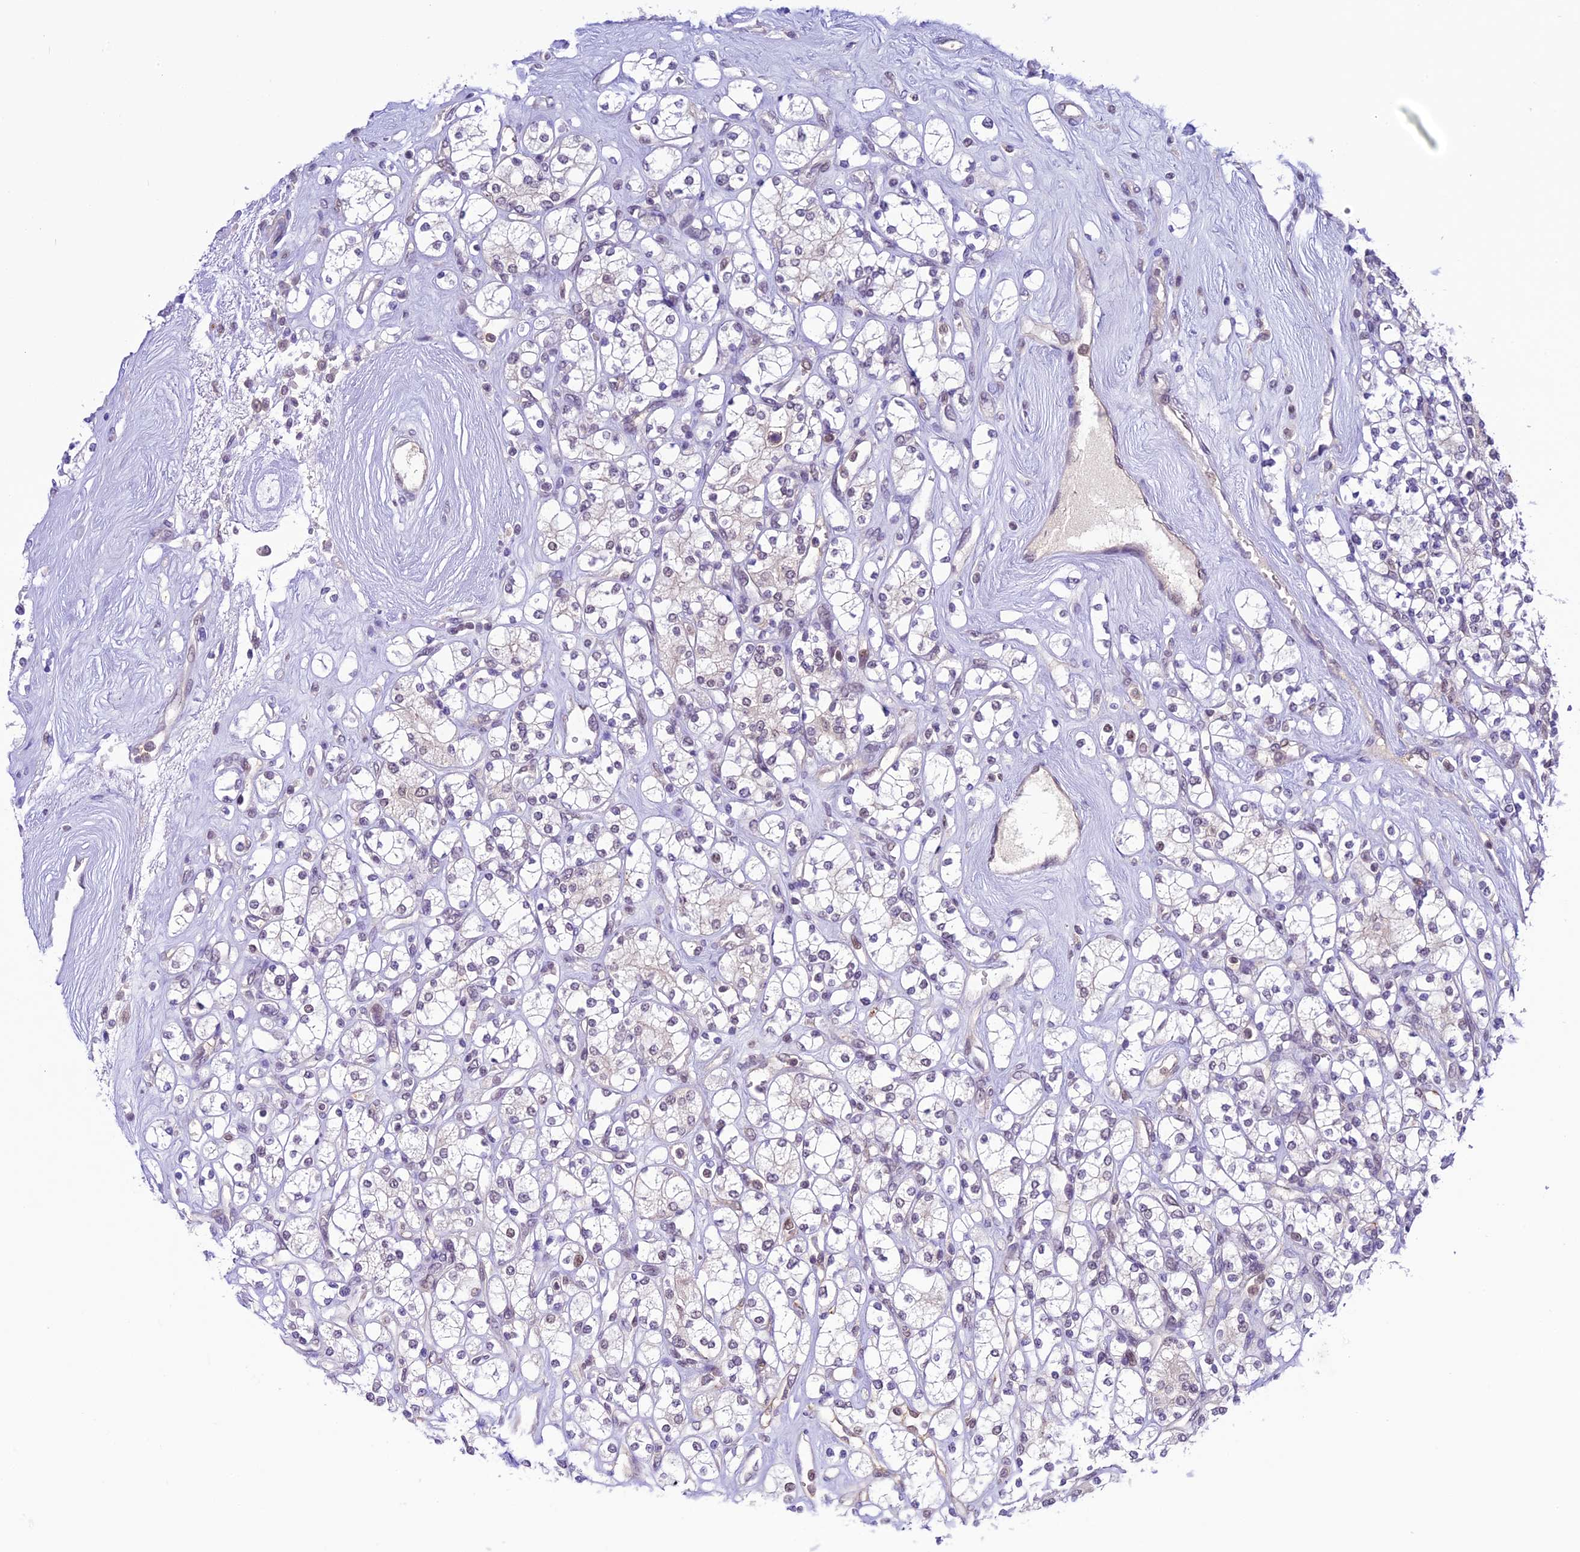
{"staining": {"intensity": "negative", "quantity": "none", "location": "none"}, "tissue": "renal cancer", "cell_type": "Tumor cells", "image_type": "cancer", "snomed": [{"axis": "morphology", "description": "Adenocarcinoma, NOS"}, {"axis": "topography", "description": "Kidney"}], "caption": "Immunohistochemical staining of renal adenocarcinoma reveals no significant expression in tumor cells.", "gene": "SHKBP1", "patient": {"sex": "male", "age": 77}}